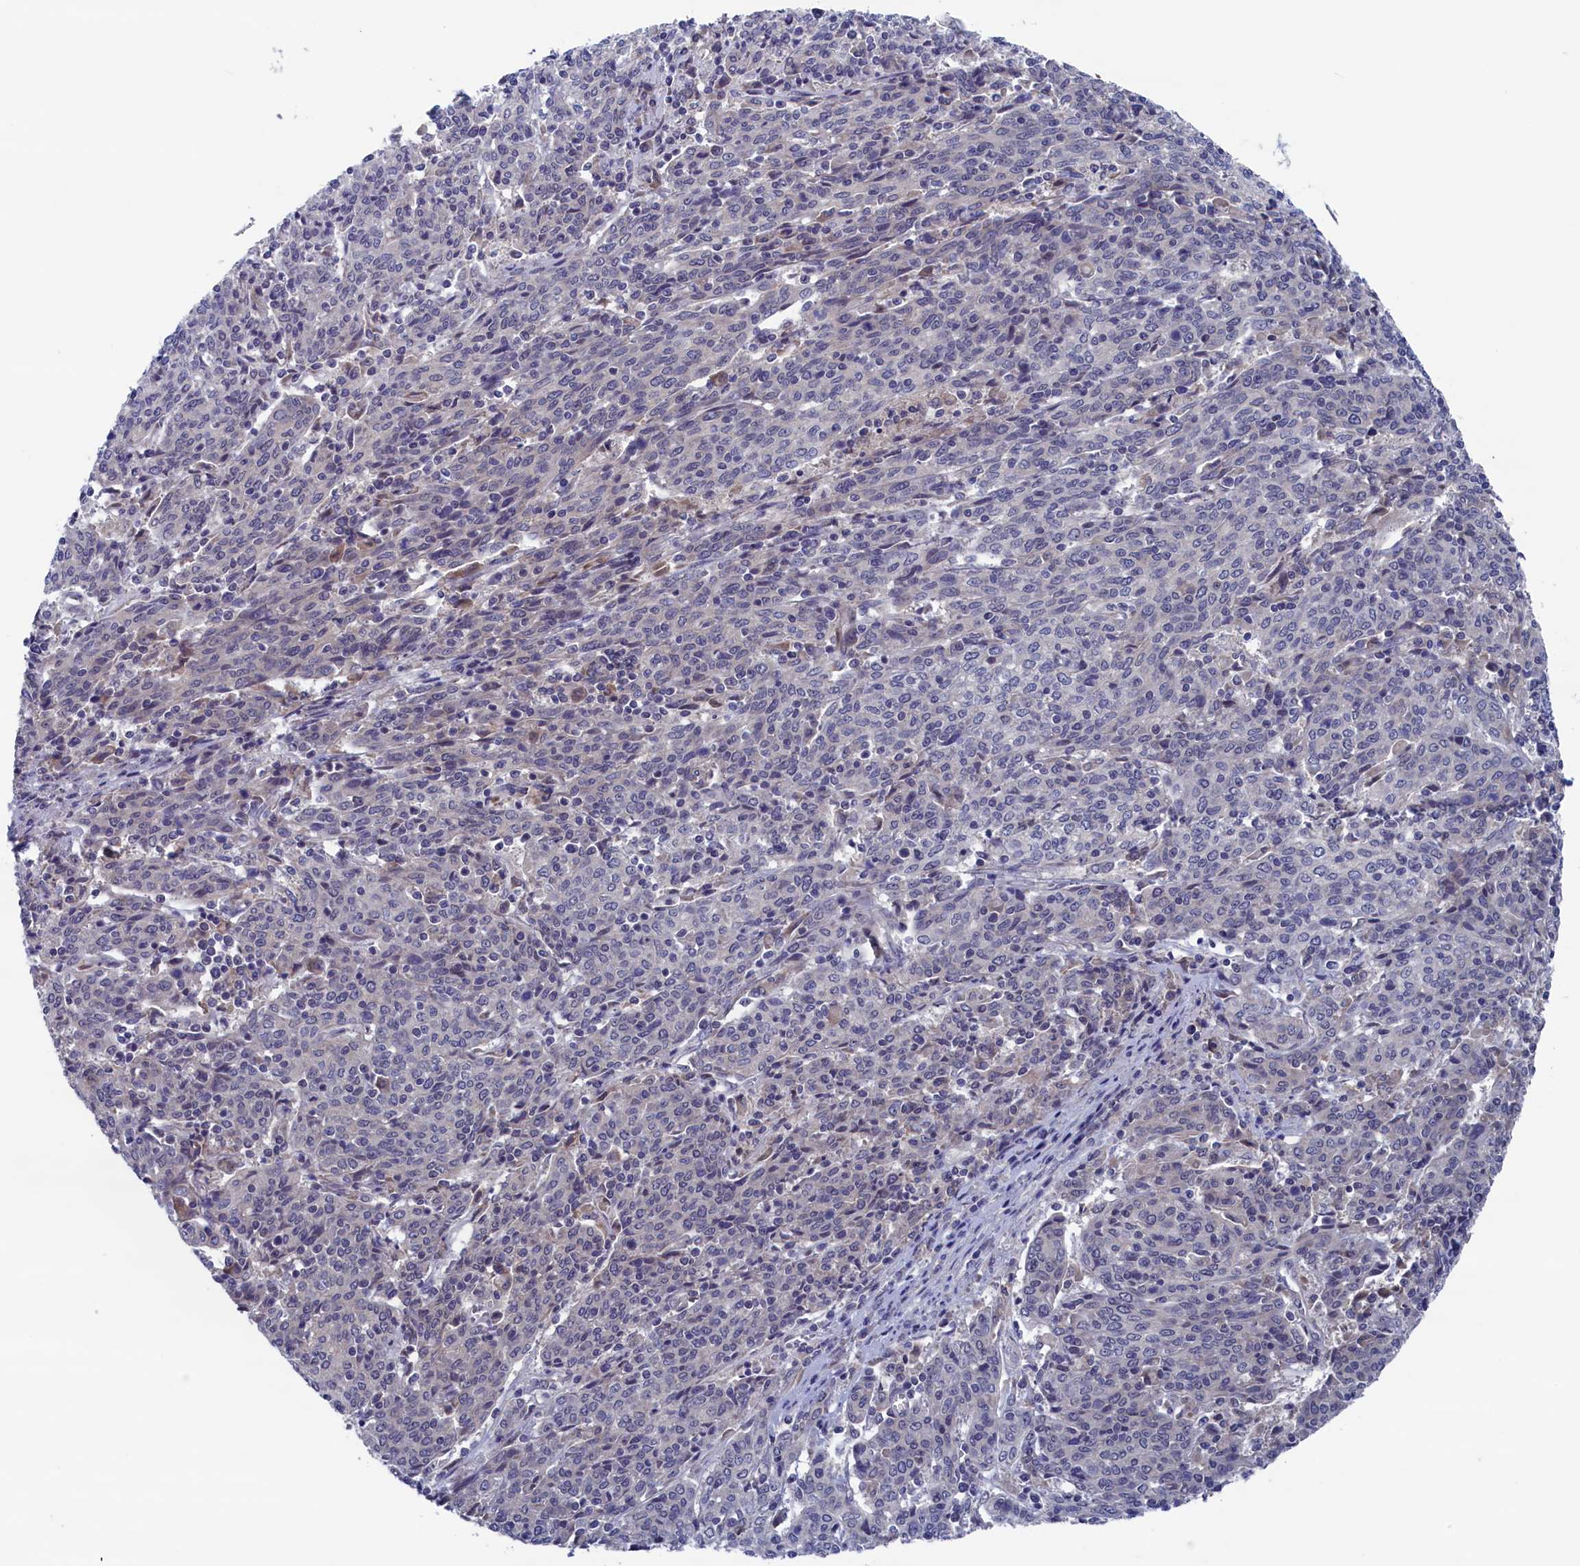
{"staining": {"intensity": "negative", "quantity": "none", "location": "none"}, "tissue": "cervical cancer", "cell_type": "Tumor cells", "image_type": "cancer", "snomed": [{"axis": "morphology", "description": "Squamous cell carcinoma, NOS"}, {"axis": "topography", "description": "Cervix"}], "caption": "An immunohistochemistry (IHC) histopathology image of cervical squamous cell carcinoma is shown. There is no staining in tumor cells of cervical squamous cell carcinoma. The staining is performed using DAB (3,3'-diaminobenzidine) brown chromogen with nuclei counter-stained in using hematoxylin.", "gene": "SPATA13", "patient": {"sex": "female", "age": 67}}